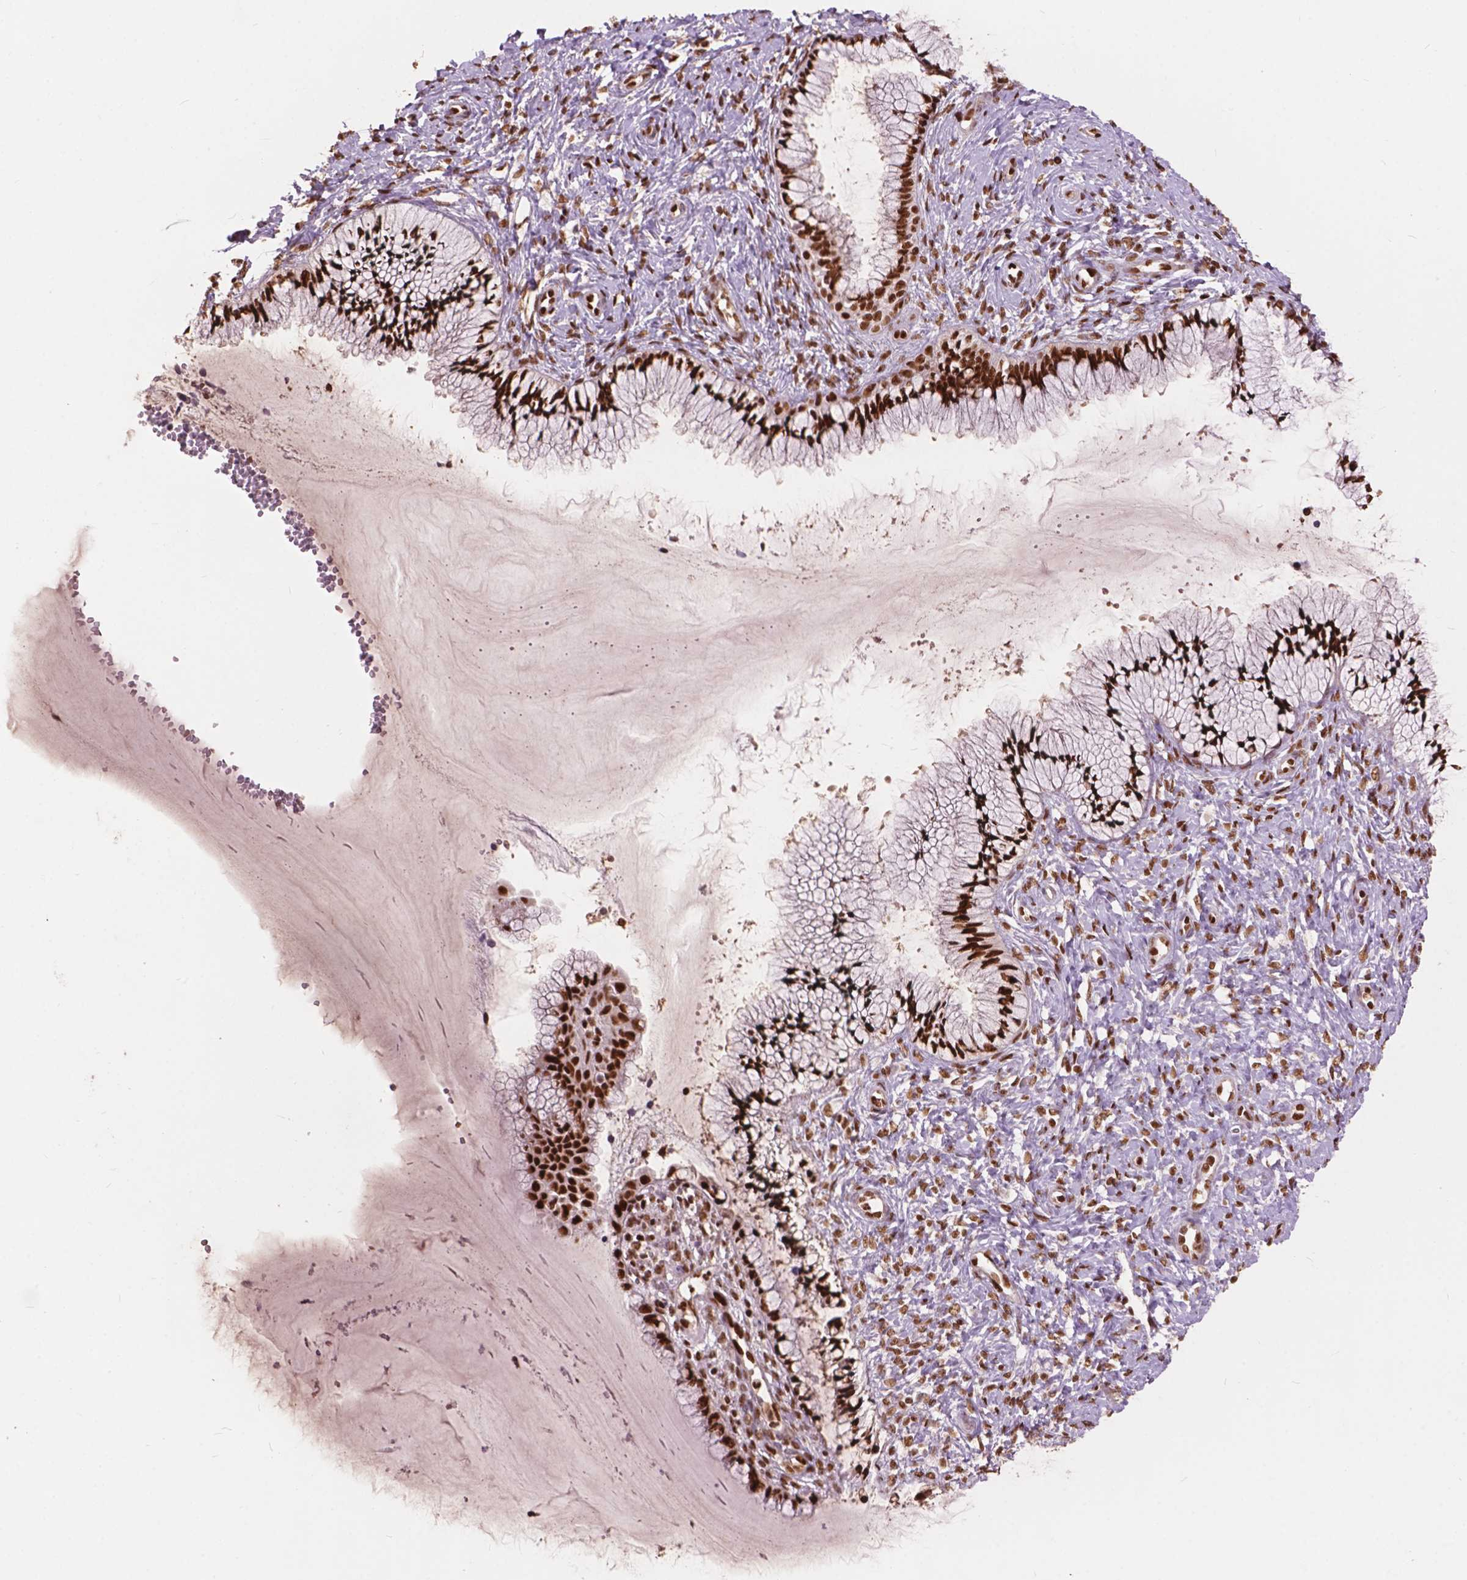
{"staining": {"intensity": "strong", "quantity": ">75%", "location": "nuclear"}, "tissue": "cervix", "cell_type": "Glandular cells", "image_type": "normal", "snomed": [{"axis": "morphology", "description": "Normal tissue, NOS"}, {"axis": "topography", "description": "Cervix"}], "caption": "Immunohistochemical staining of benign human cervix shows >75% levels of strong nuclear protein expression in approximately >75% of glandular cells.", "gene": "ANP32A", "patient": {"sex": "female", "age": 37}}